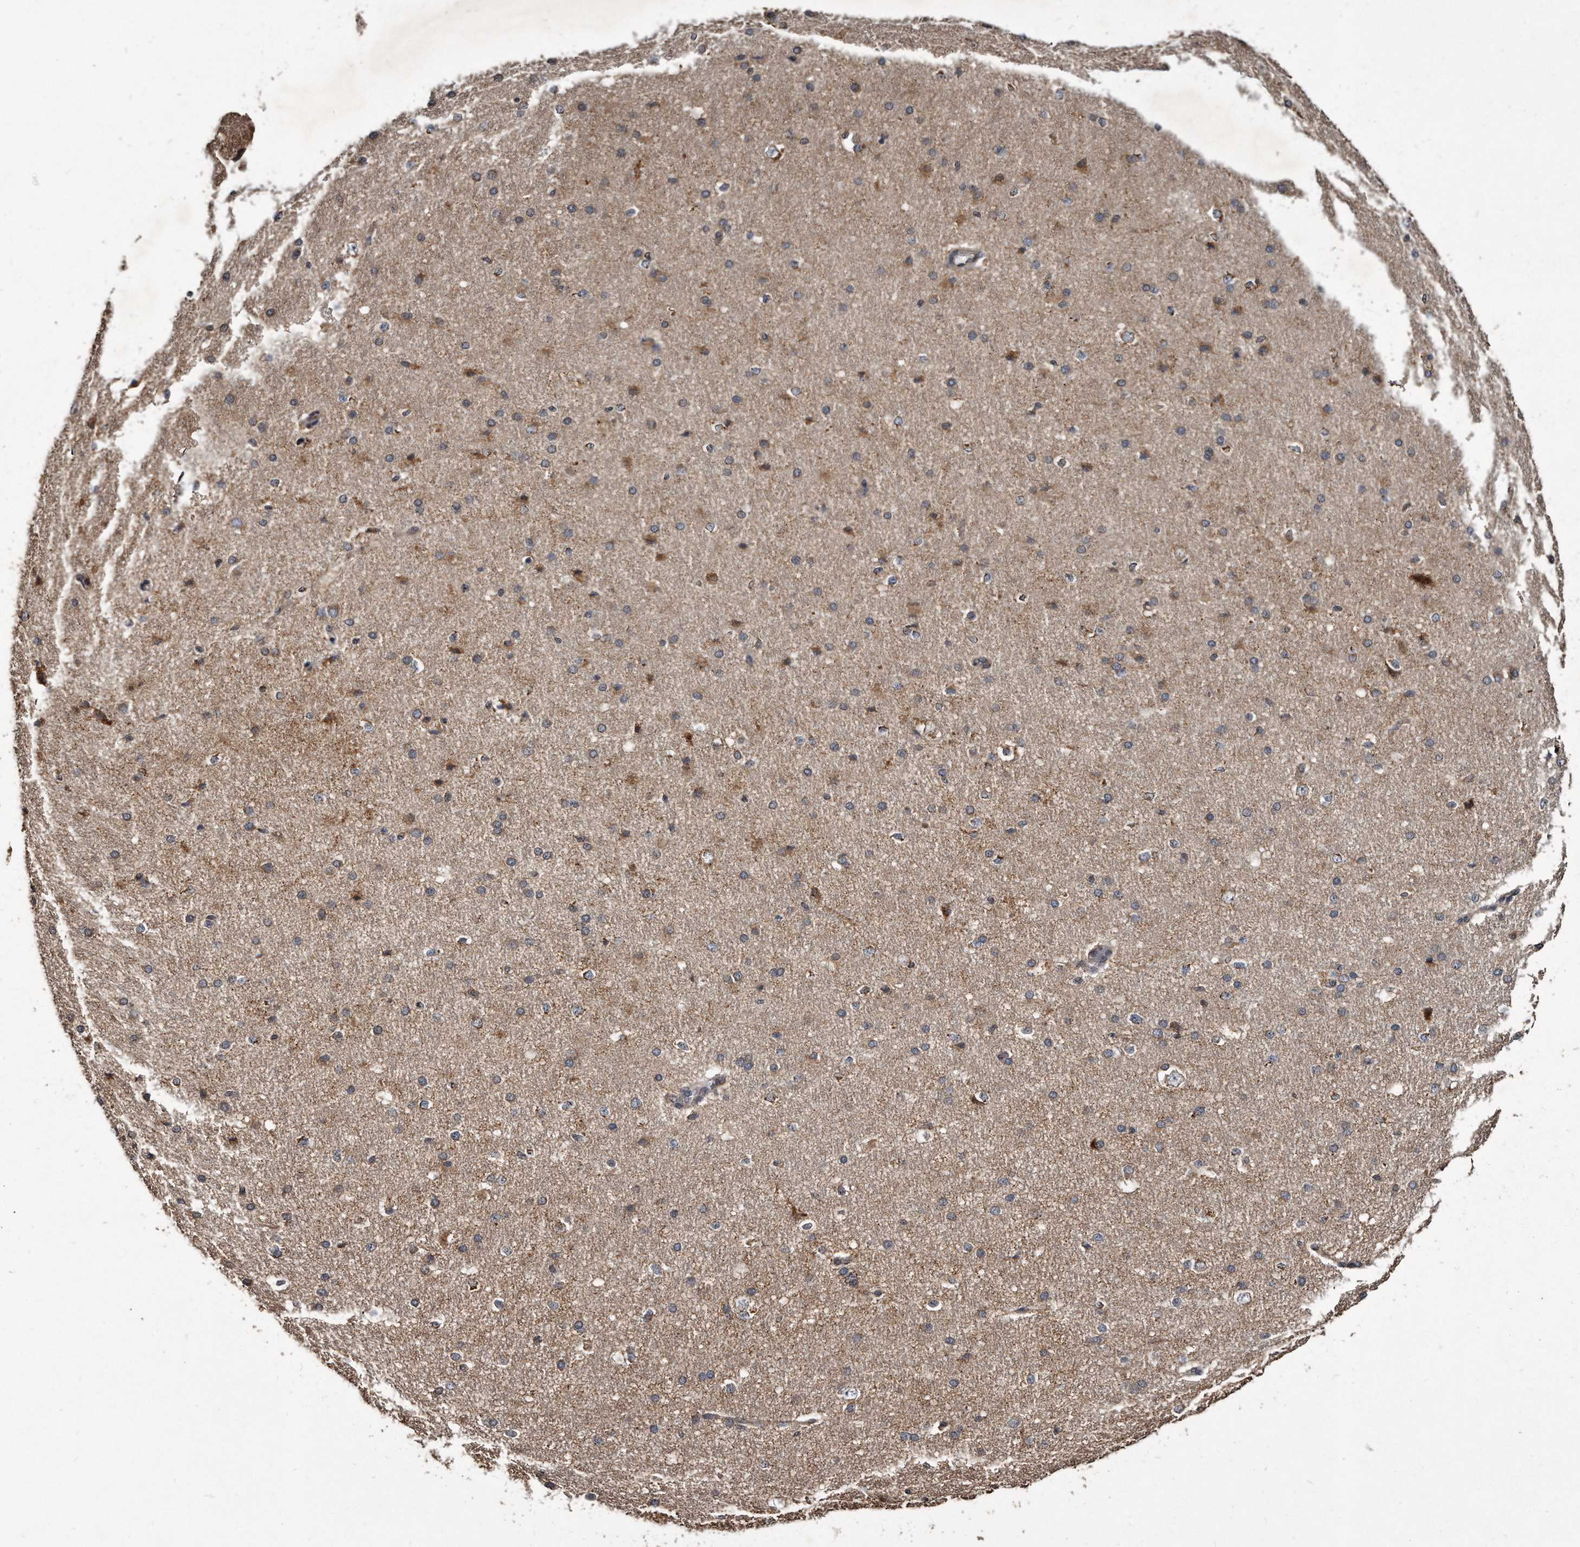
{"staining": {"intensity": "moderate", "quantity": "25%-75%", "location": "cytoplasmic/membranous"}, "tissue": "cerebral cortex", "cell_type": "Endothelial cells", "image_type": "normal", "snomed": [{"axis": "morphology", "description": "Normal tissue, NOS"}, {"axis": "morphology", "description": "Developmental malformation"}, {"axis": "topography", "description": "Cerebral cortex"}], "caption": "The image demonstrates staining of benign cerebral cortex, revealing moderate cytoplasmic/membranous protein expression (brown color) within endothelial cells.", "gene": "FAM136A", "patient": {"sex": "female", "age": 30}}